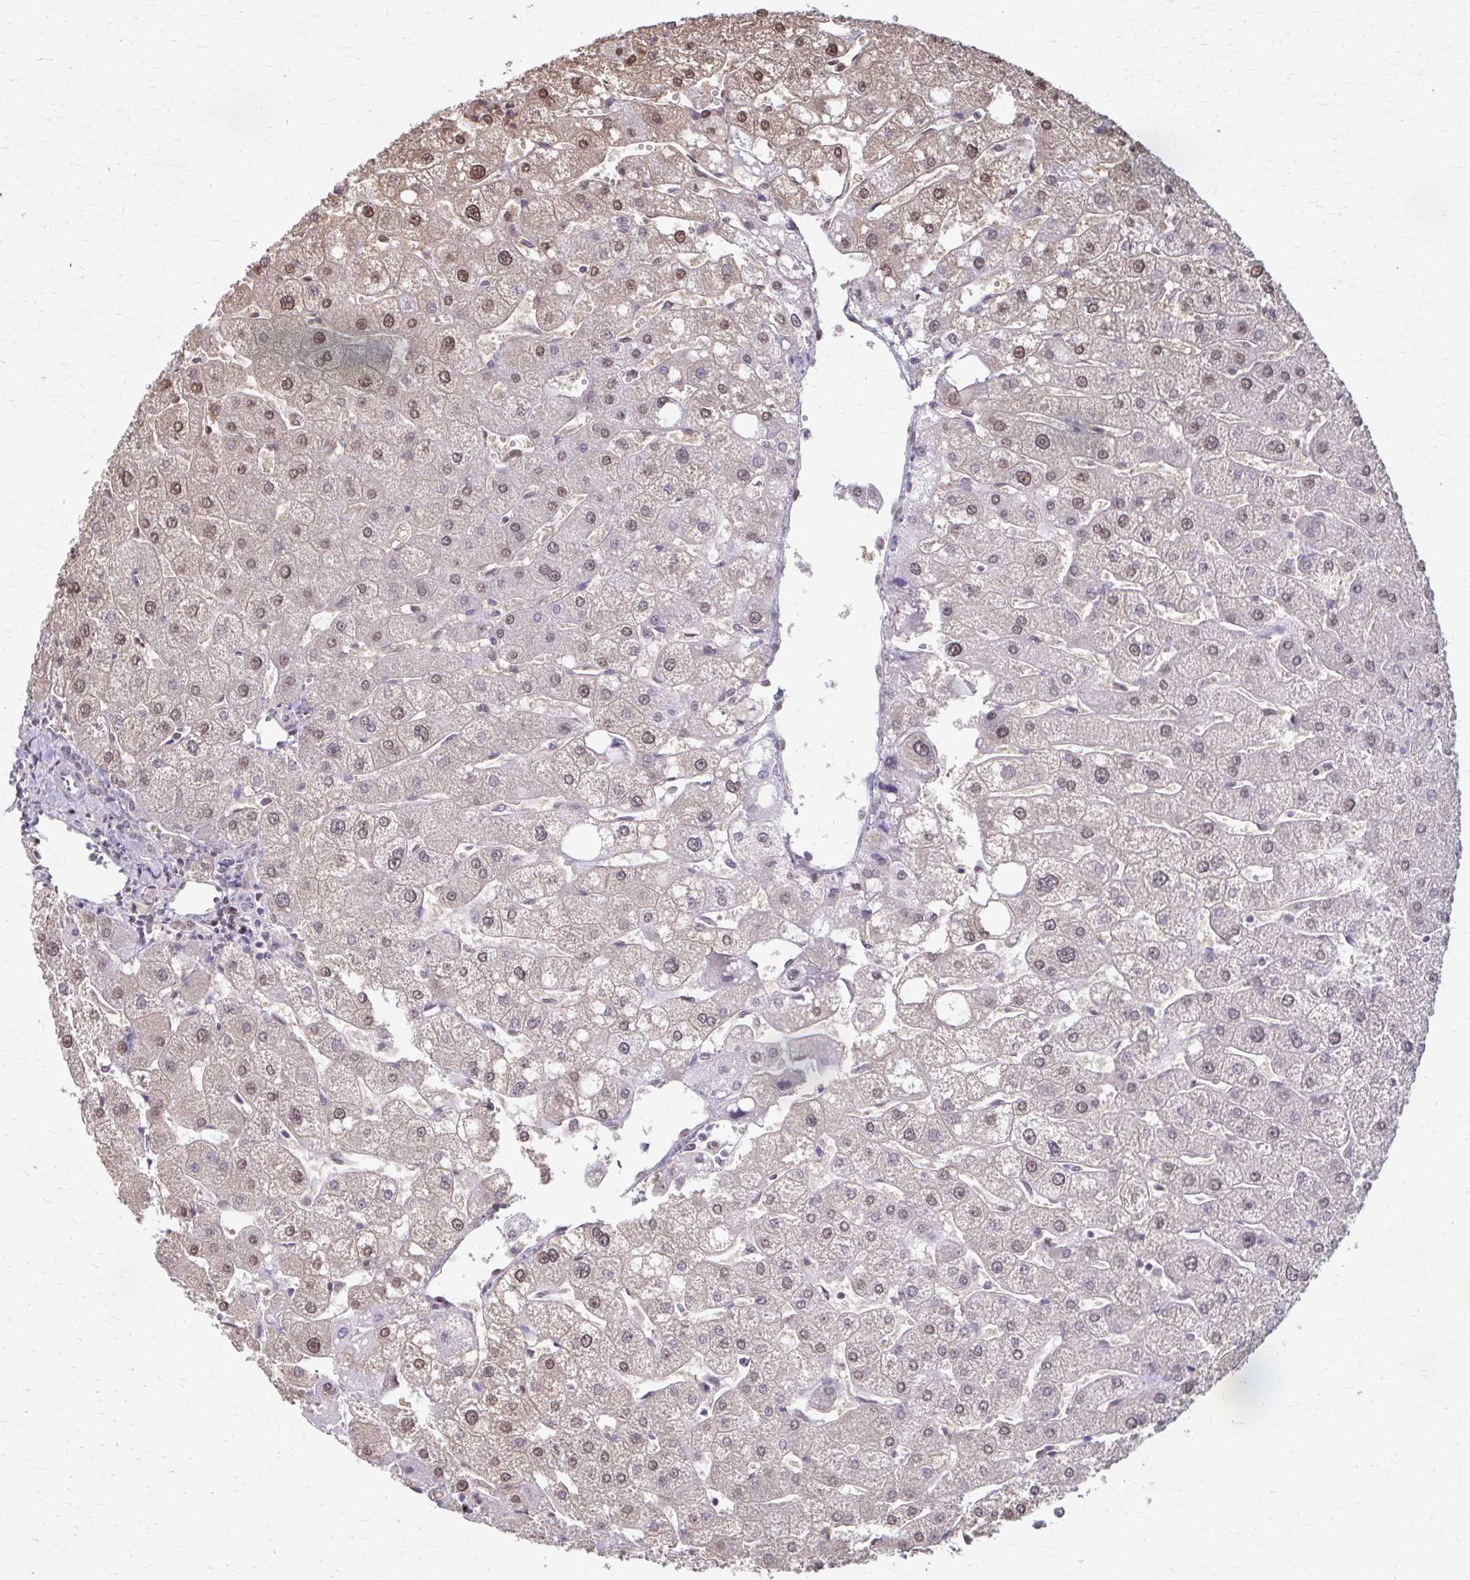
{"staining": {"intensity": "weak", "quantity": "25%-75%", "location": "nuclear"}, "tissue": "liver", "cell_type": "Cholangiocytes", "image_type": "normal", "snomed": [{"axis": "morphology", "description": "Normal tissue, NOS"}, {"axis": "topography", "description": "Liver"}], "caption": "An immunohistochemistry image of normal tissue is shown. Protein staining in brown labels weak nuclear positivity in liver within cholangiocytes.", "gene": "ING4", "patient": {"sex": "male", "age": 67}}